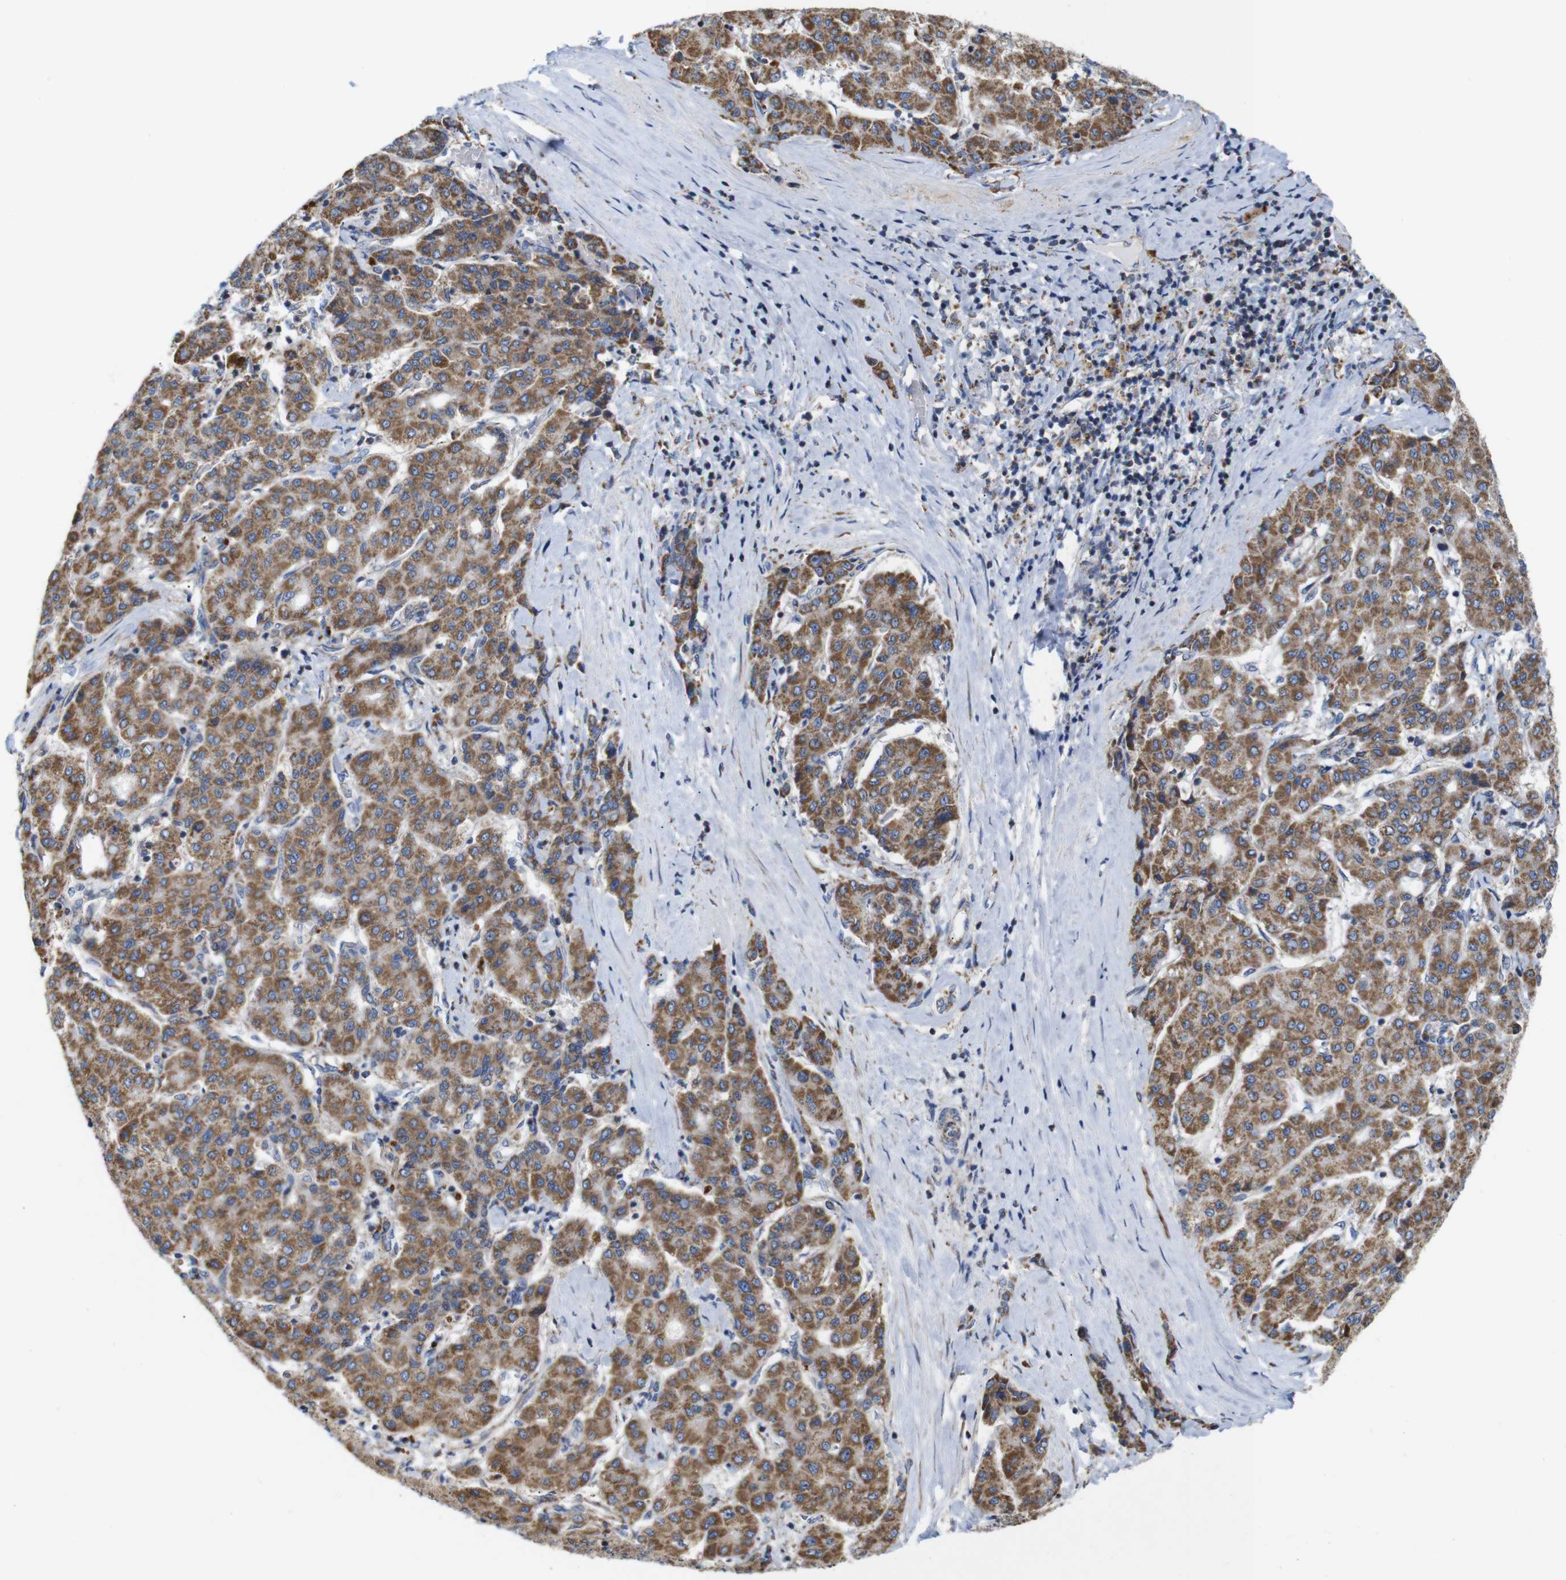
{"staining": {"intensity": "moderate", "quantity": ">75%", "location": "cytoplasmic/membranous"}, "tissue": "liver cancer", "cell_type": "Tumor cells", "image_type": "cancer", "snomed": [{"axis": "morphology", "description": "Carcinoma, Hepatocellular, NOS"}, {"axis": "topography", "description": "Liver"}], "caption": "Liver cancer stained with a protein marker displays moderate staining in tumor cells.", "gene": "FAM171B", "patient": {"sex": "male", "age": 65}}